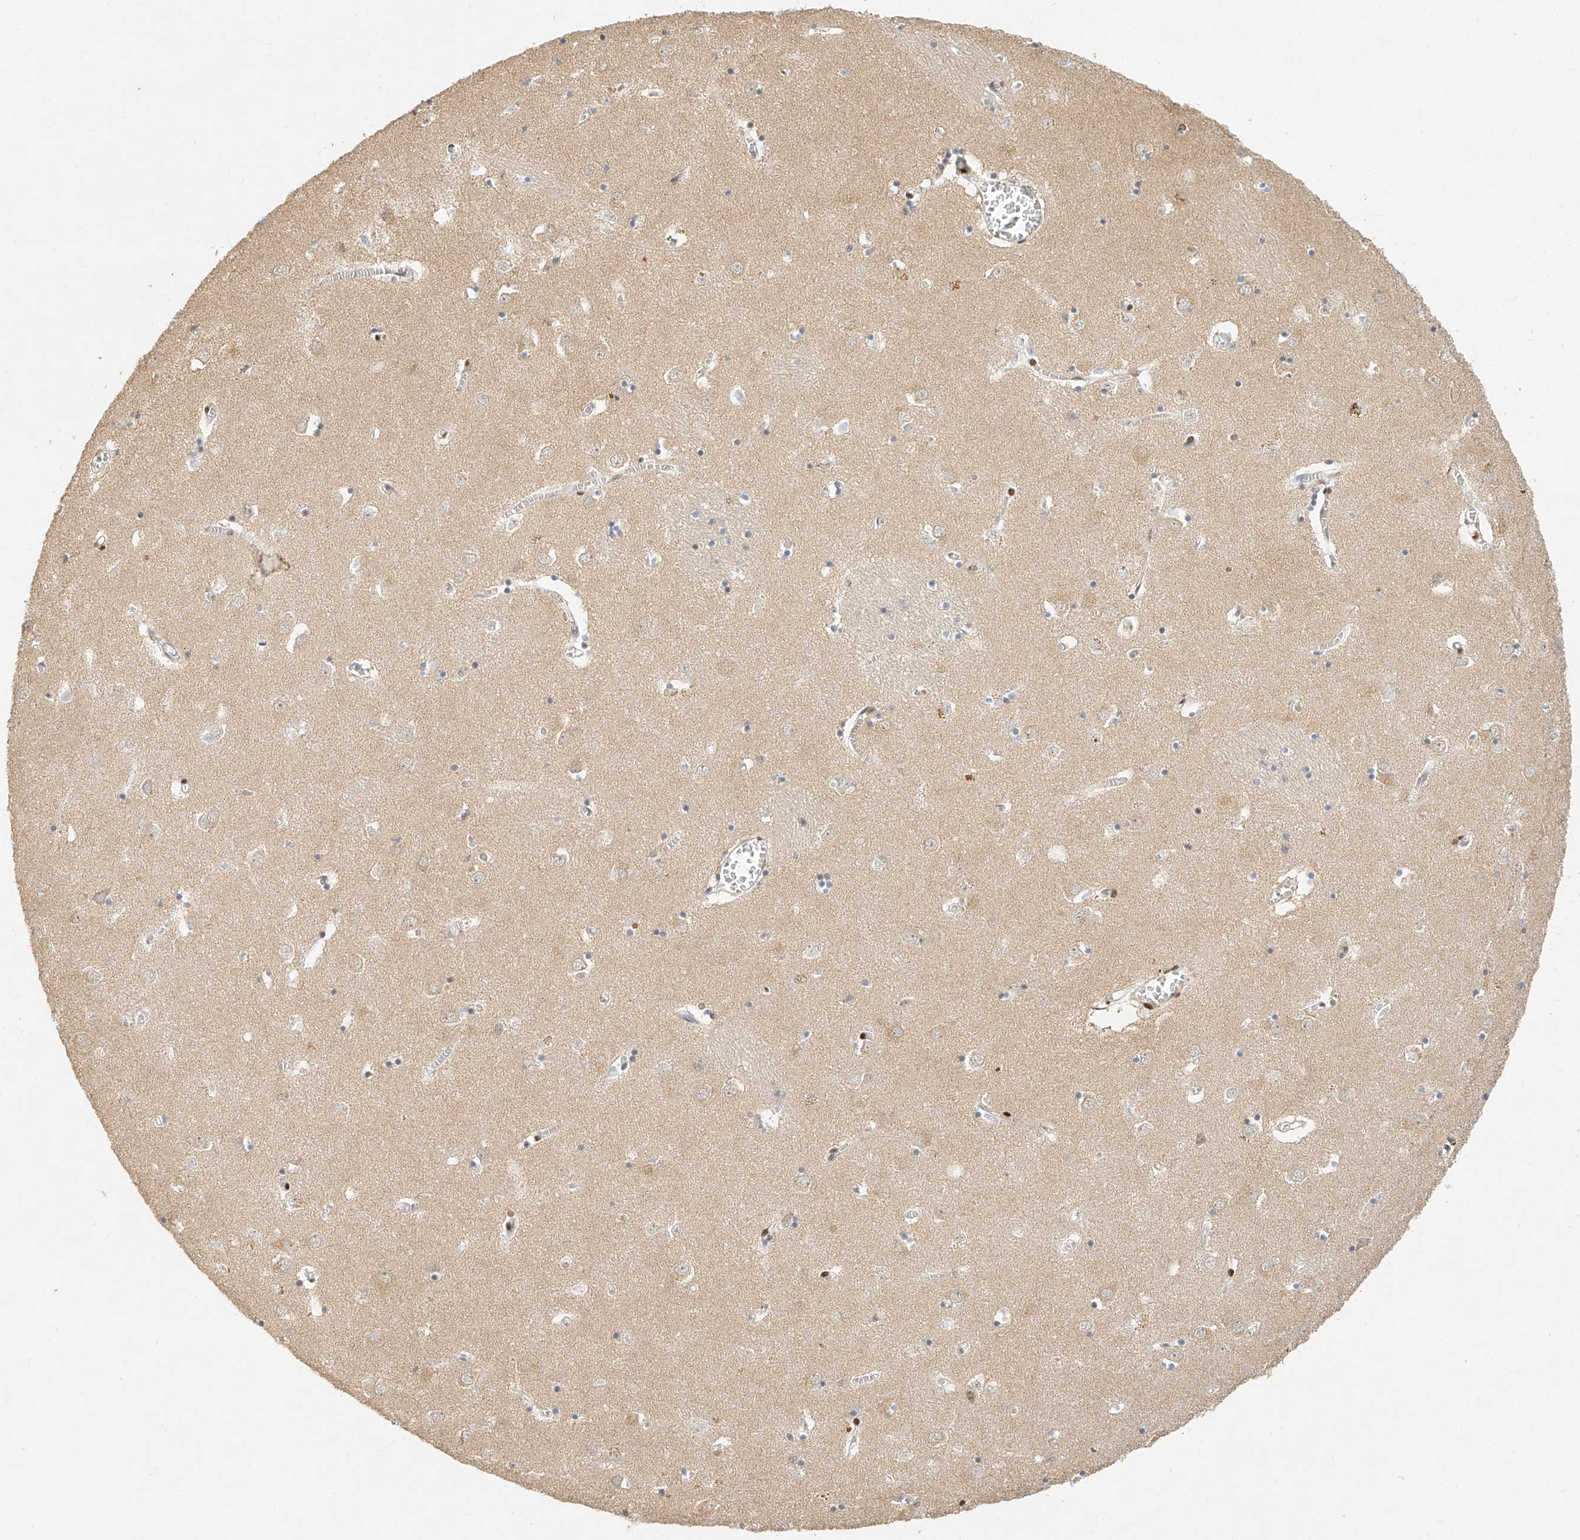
{"staining": {"intensity": "moderate", "quantity": "<25%", "location": "nuclear"}, "tissue": "caudate", "cell_type": "Glial cells", "image_type": "normal", "snomed": [{"axis": "morphology", "description": "Normal tissue, NOS"}, {"axis": "topography", "description": "Lateral ventricle wall"}], "caption": "Caudate stained with DAB IHC demonstrates low levels of moderate nuclear positivity in approximately <25% of glial cells.", "gene": "CXorf58", "patient": {"sex": "male", "age": 70}}